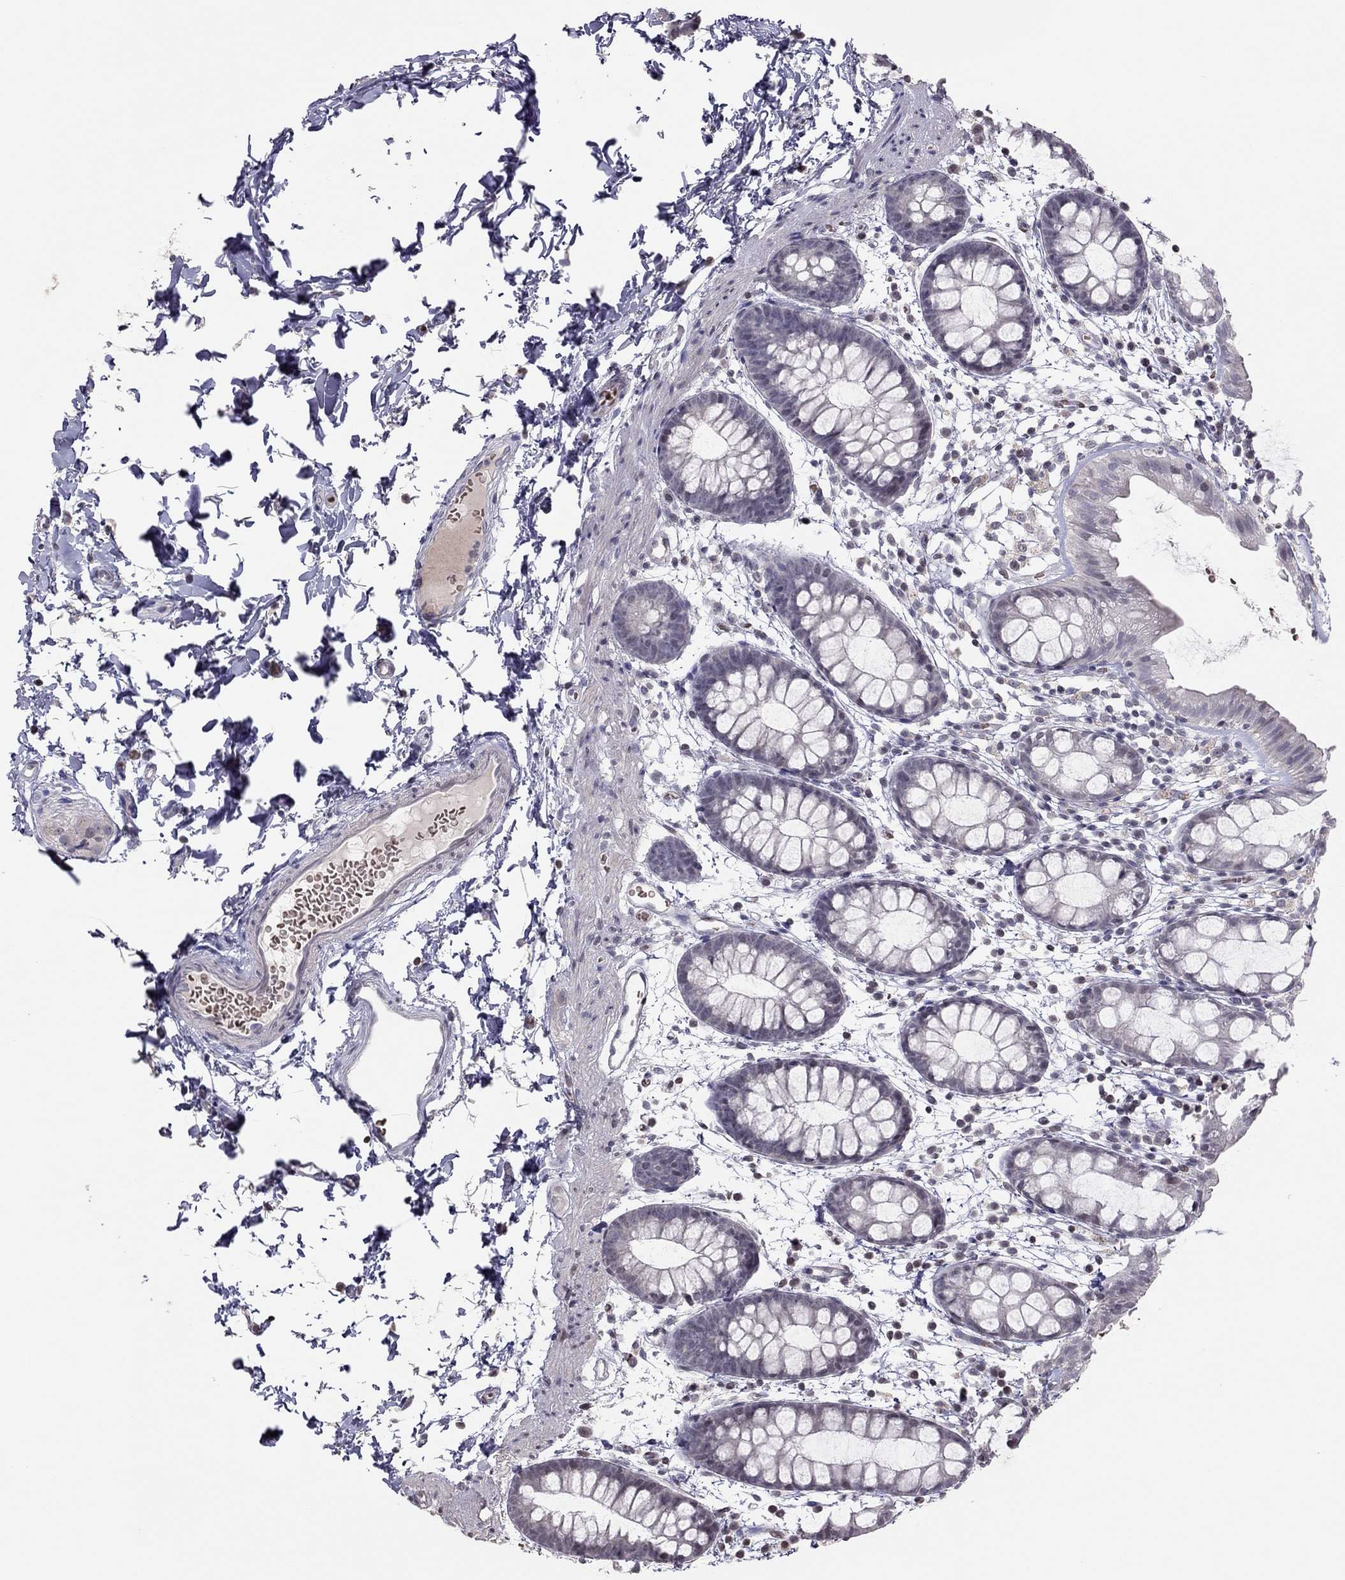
{"staining": {"intensity": "negative", "quantity": "none", "location": "none"}, "tissue": "rectum", "cell_type": "Glandular cells", "image_type": "normal", "snomed": [{"axis": "morphology", "description": "Normal tissue, NOS"}, {"axis": "topography", "description": "Rectum"}], "caption": "High power microscopy histopathology image of an IHC micrograph of normal rectum, revealing no significant expression in glandular cells.", "gene": "TSHB", "patient": {"sex": "male", "age": 57}}